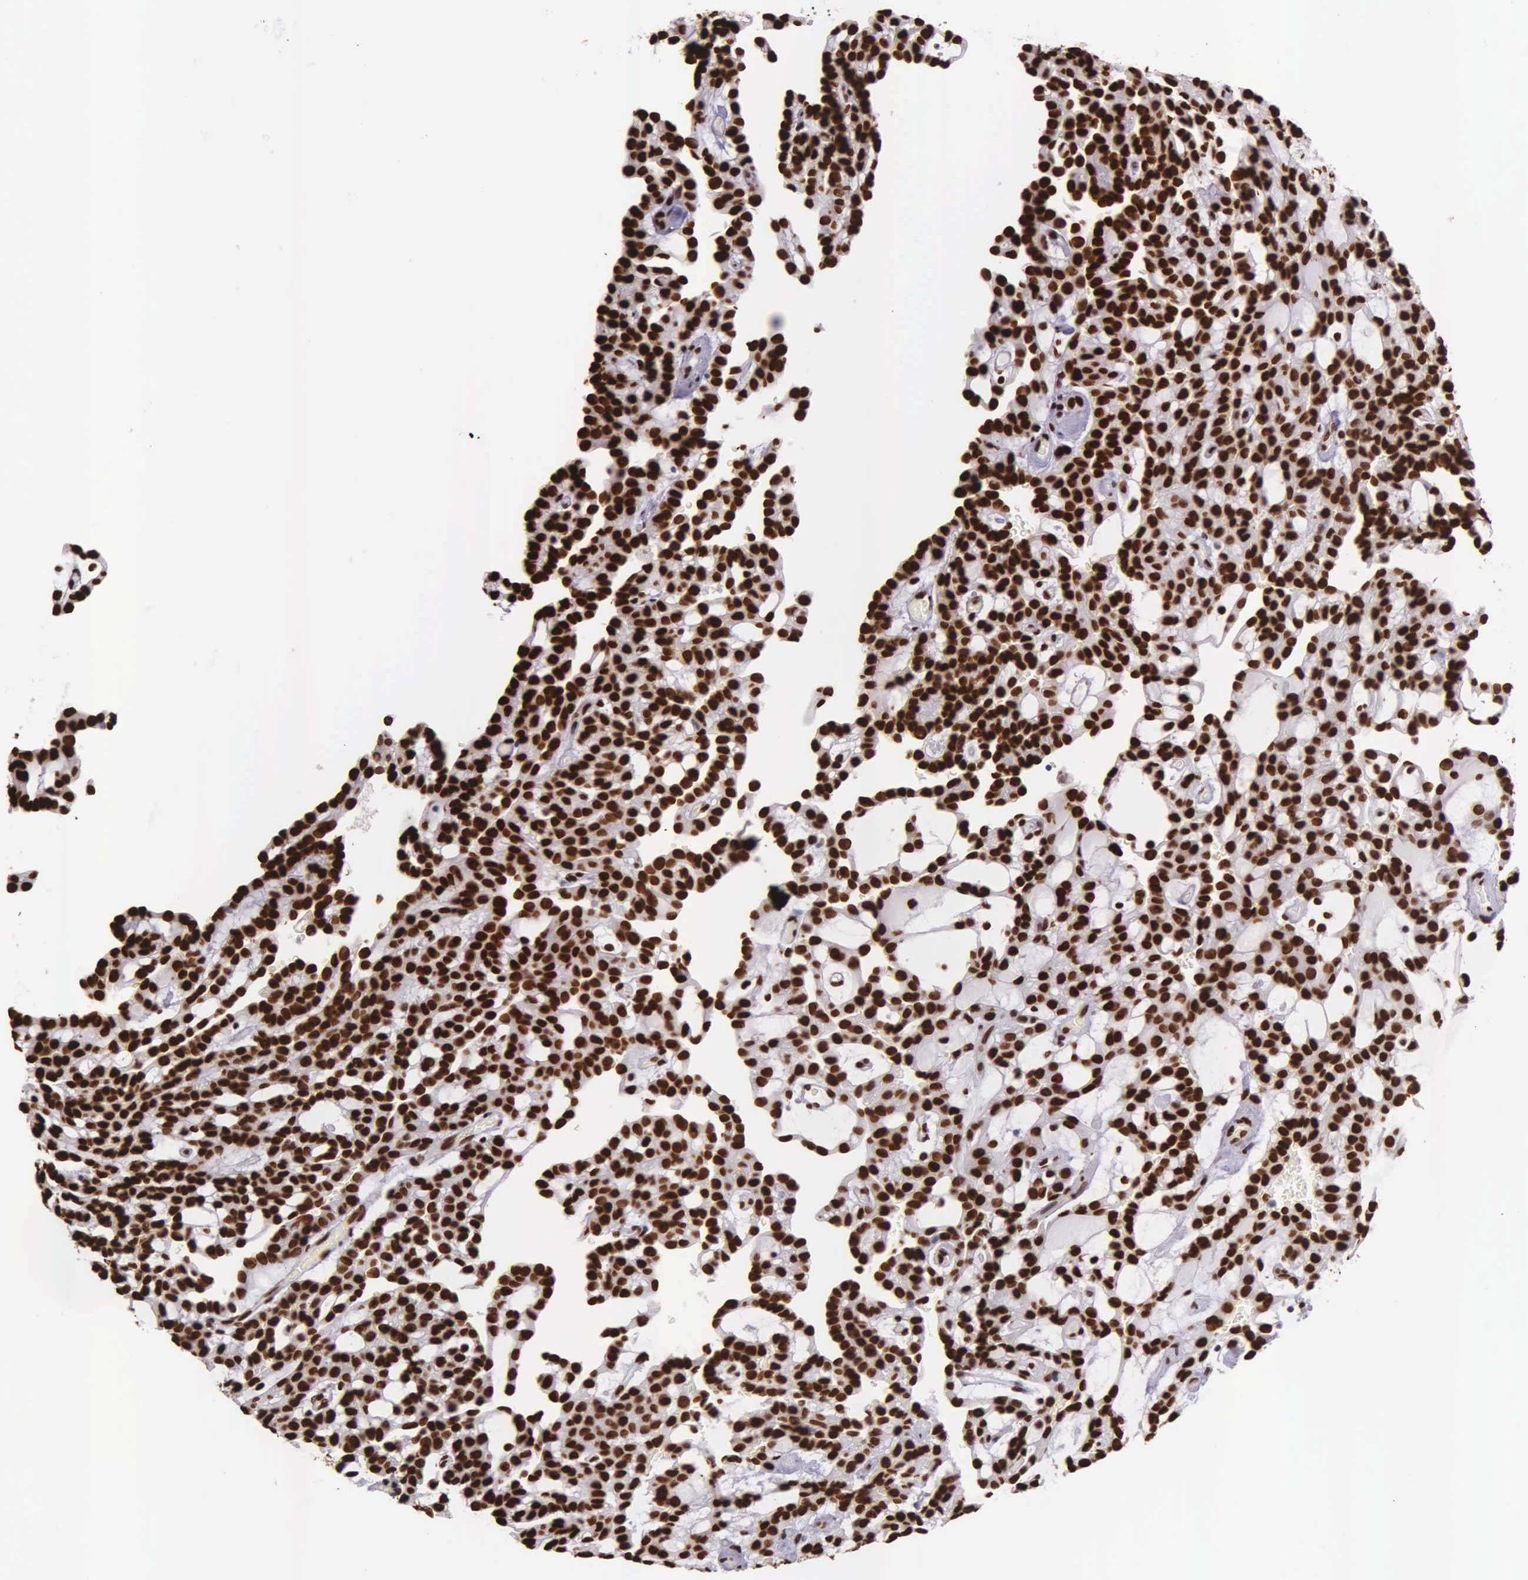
{"staining": {"intensity": "strong", "quantity": ">75%", "location": "nuclear"}, "tissue": "renal cancer", "cell_type": "Tumor cells", "image_type": "cancer", "snomed": [{"axis": "morphology", "description": "Adenocarcinoma, NOS"}, {"axis": "topography", "description": "Kidney"}], "caption": "Immunohistochemistry staining of renal cancer (adenocarcinoma), which reveals high levels of strong nuclear staining in about >75% of tumor cells indicating strong nuclear protein positivity. The staining was performed using DAB (3,3'-diaminobenzidine) (brown) for protein detection and nuclei were counterstained in hematoxylin (blue).", "gene": "H1-0", "patient": {"sex": "male", "age": 63}}